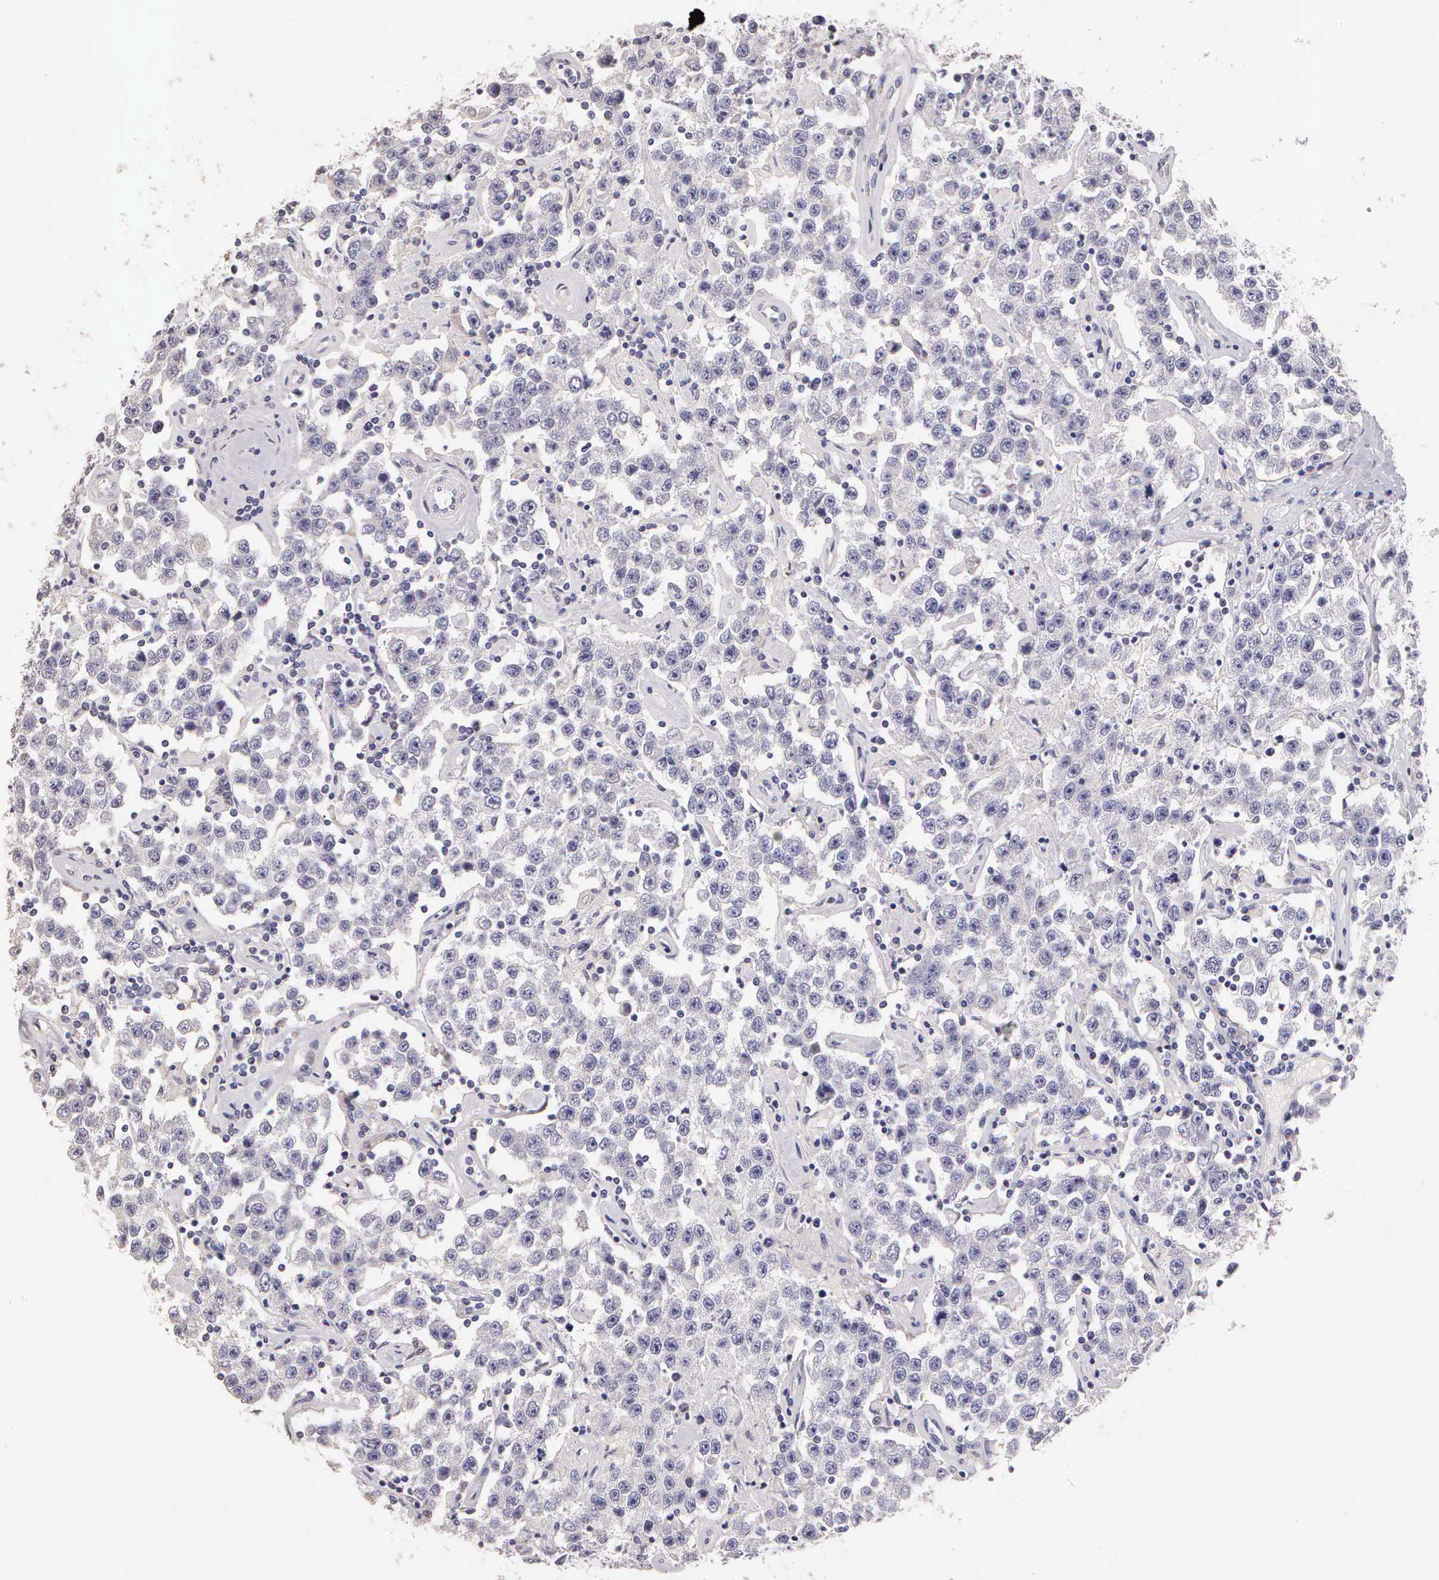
{"staining": {"intensity": "negative", "quantity": "none", "location": "none"}, "tissue": "testis cancer", "cell_type": "Tumor cells", "image_type": "cancer", "snomed": [{"axis": "morphology", "description": "Seminoma, NOS"}, {"axis": "topography", "description": "Testis"}], "caption": "Seminoma (testis) was stained to show a protein in brown. There is no significant positivity in tumor cells.", "gene": "ESR1", "patient": {"sex": "male", "age": 52}}